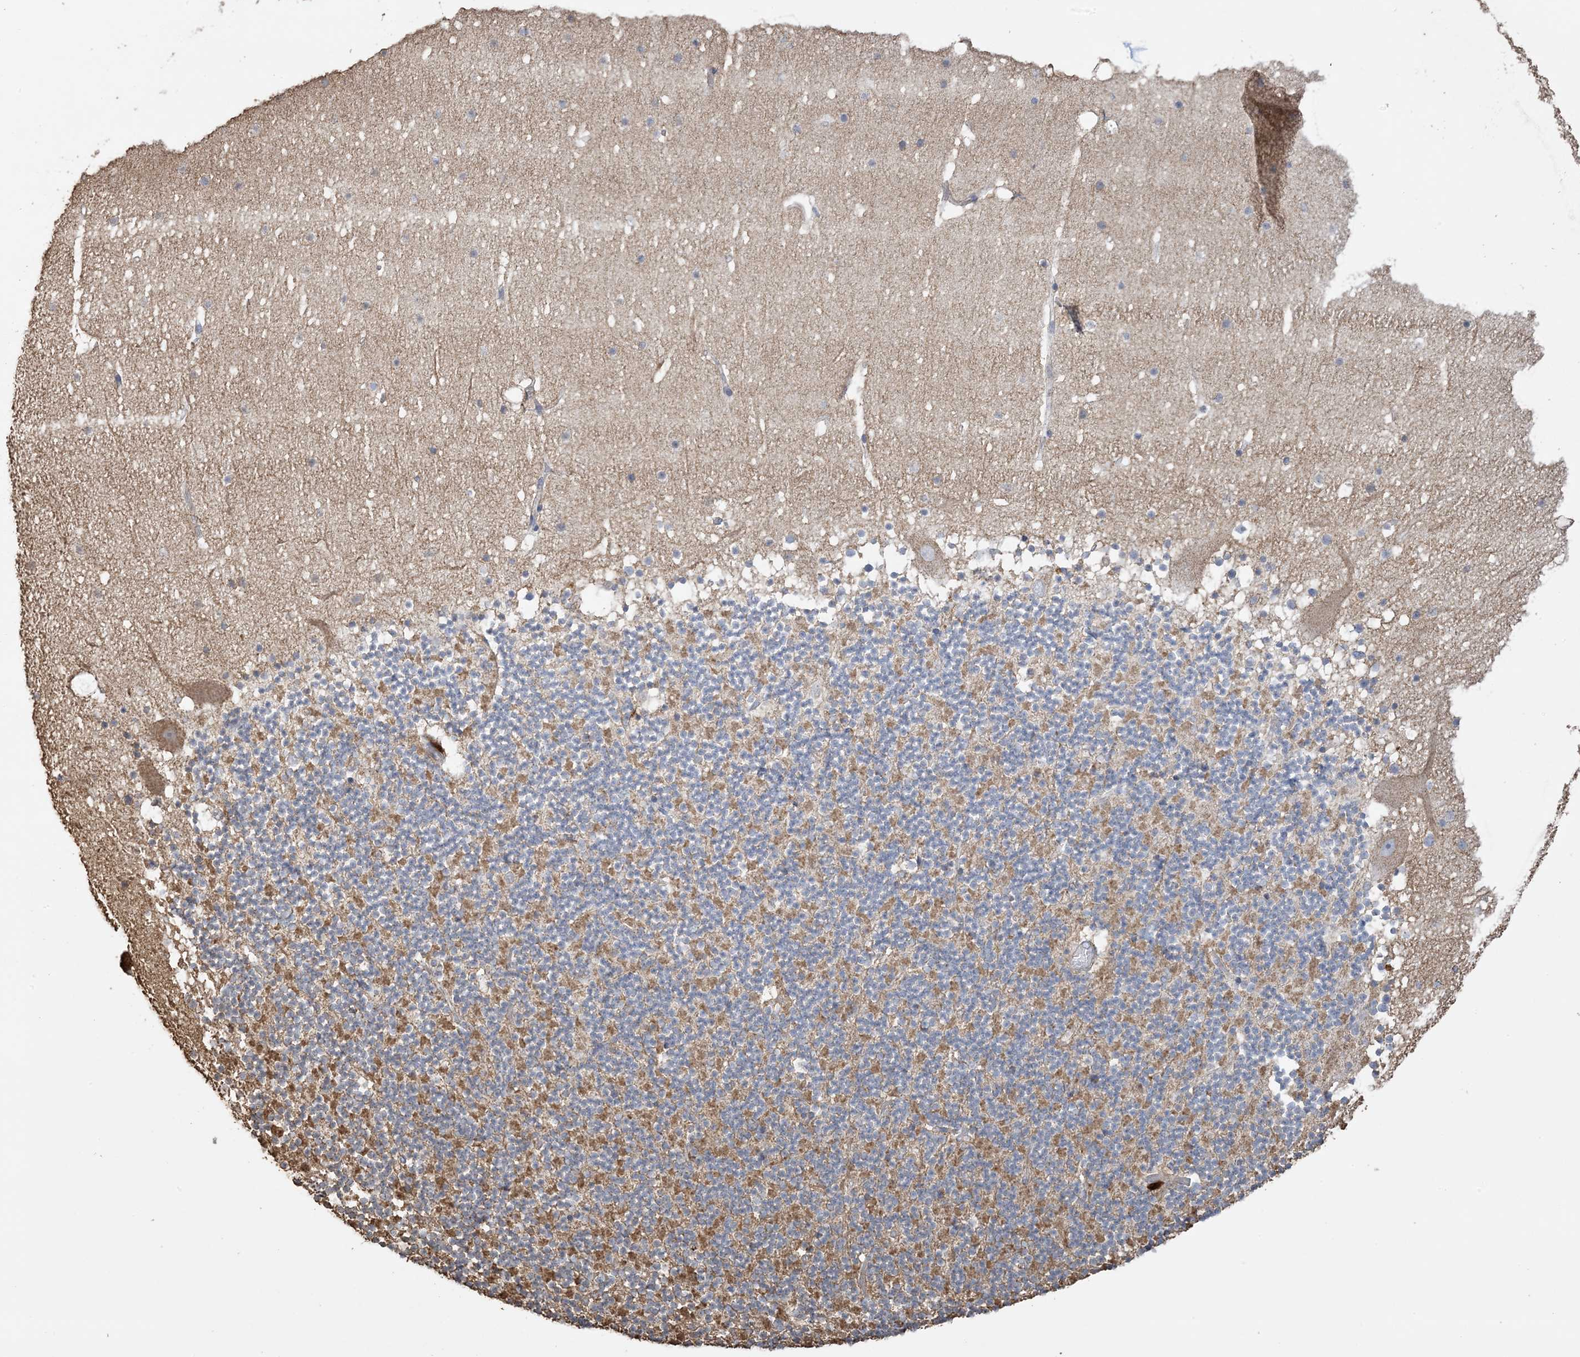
{"staining": {"intensity": "weak", "quantity": "25%-75%", "location": "cytoplasmic/membranous"}, "tissue": "cerebellum", "cell_type": "Cells in granular layer", "image_type": "normal", "snomed": [{"axis": "morphology", "description": "Normal tissue, NOS"}, {"axis": "topography", "description": "Cerebellum"}], "caption": "Immunohistochemical staining of unremarkable human cerebellum reveals low levels of weak cytoplasmic/membranous staining in approximately 25%-75% of cells in granular layer. Immunohistochemistry (ihc) stains the protein of interest in brown and the nuclei are stained blue.", "gene": "AGA", "patient": {"sex": "male", "age": 57}}